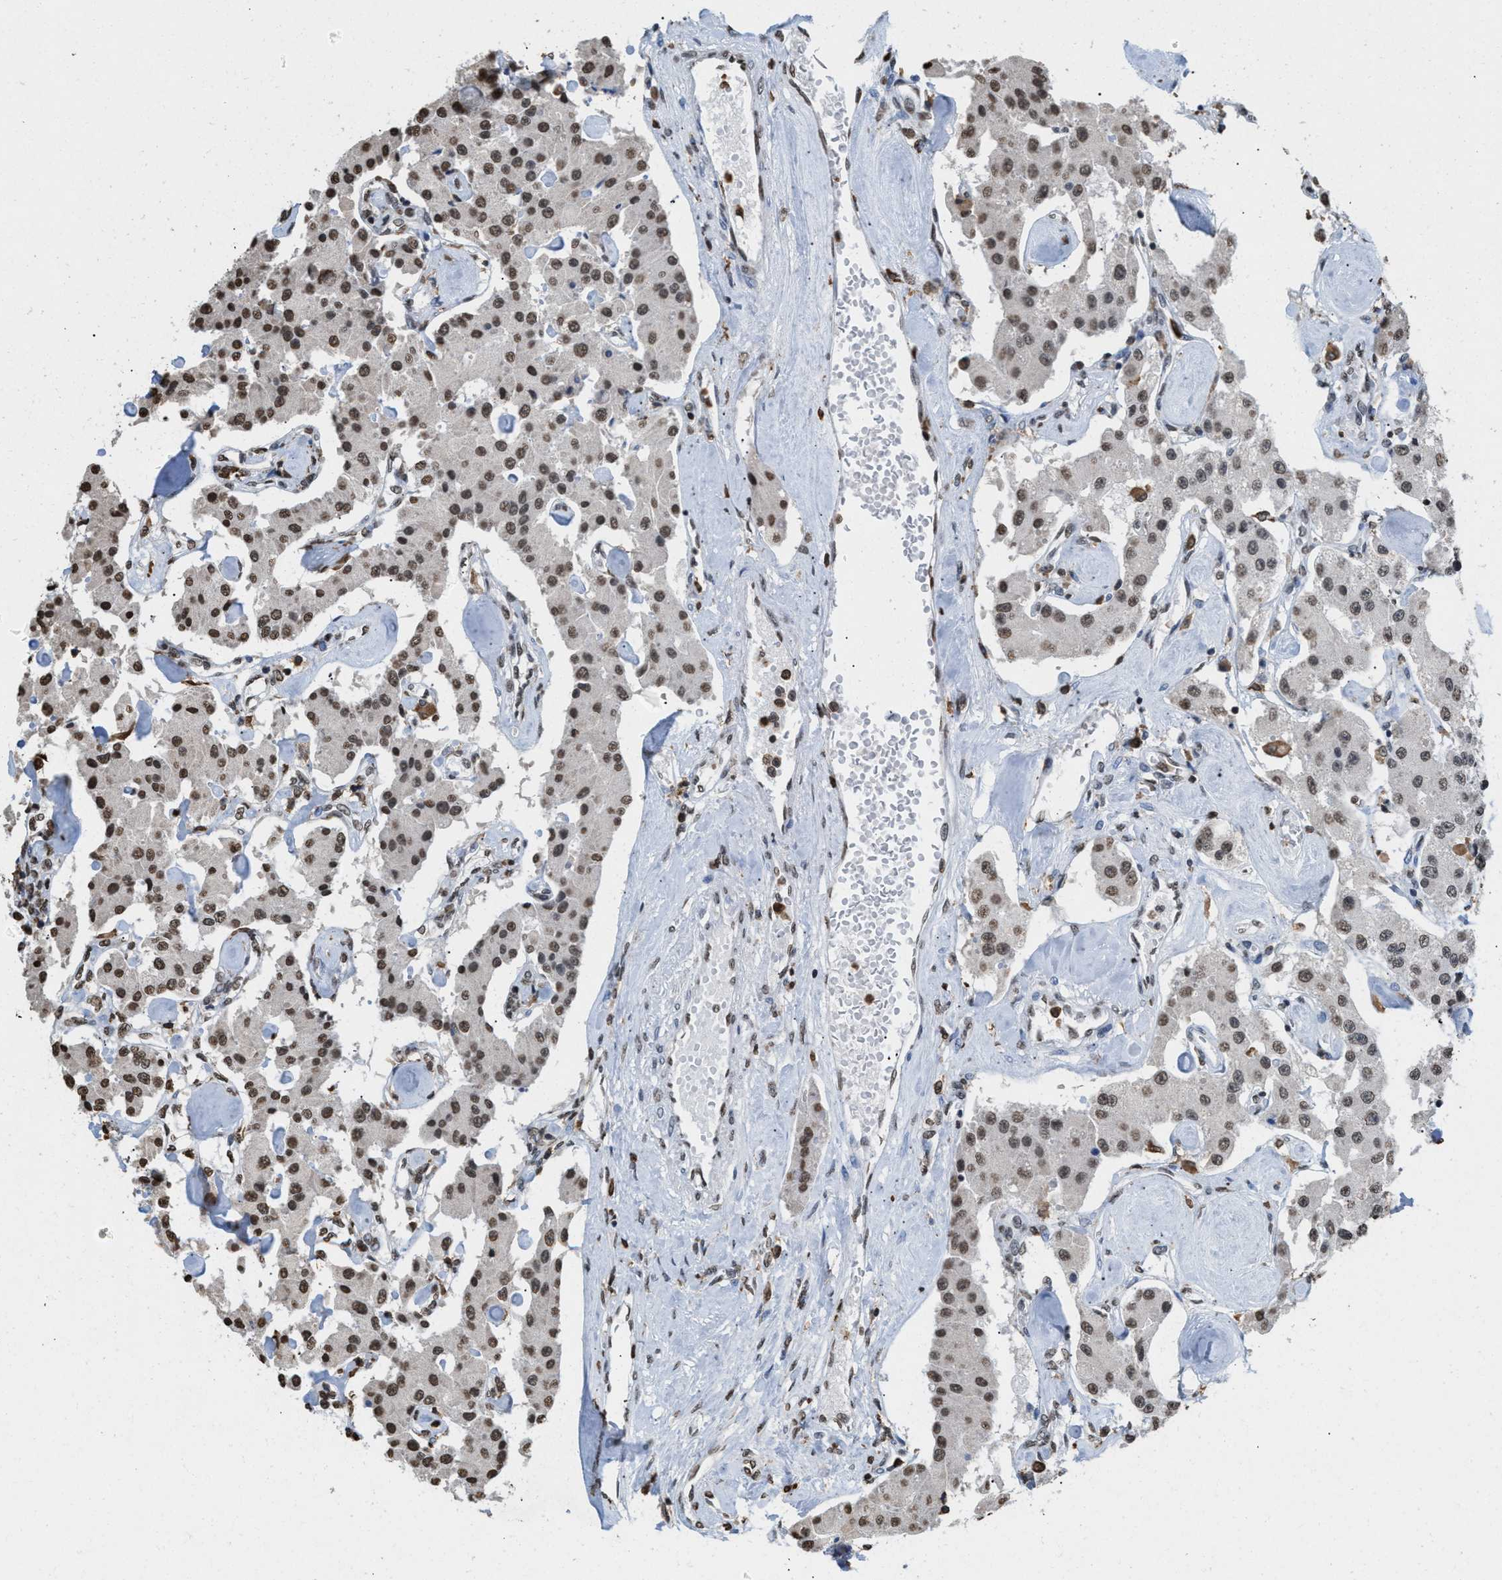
{"staining": {"intensity": "moderate", "quantity": "25%-75%", "location": "nuclear"}, "tissue": "carcinoid", "cell_type": "Tumor cells", "image_type": "cancer", "snomed": [{"axis": "morphology", "description": "Carcinoid, malignant, NOS"}, {"axis": "topography", "description": "Pancreas"}], "caption": "The immunohistochemical stain labels moderate nuclear staining in tumor cells of malignant carcinoid tissue. The protein is stained brown, and the nuclei are stained in blue (DAB IHC with brightfield microscopy, high magnification).", "gene": "NUP88", "patient": {"sex": "male", "age": 41}}